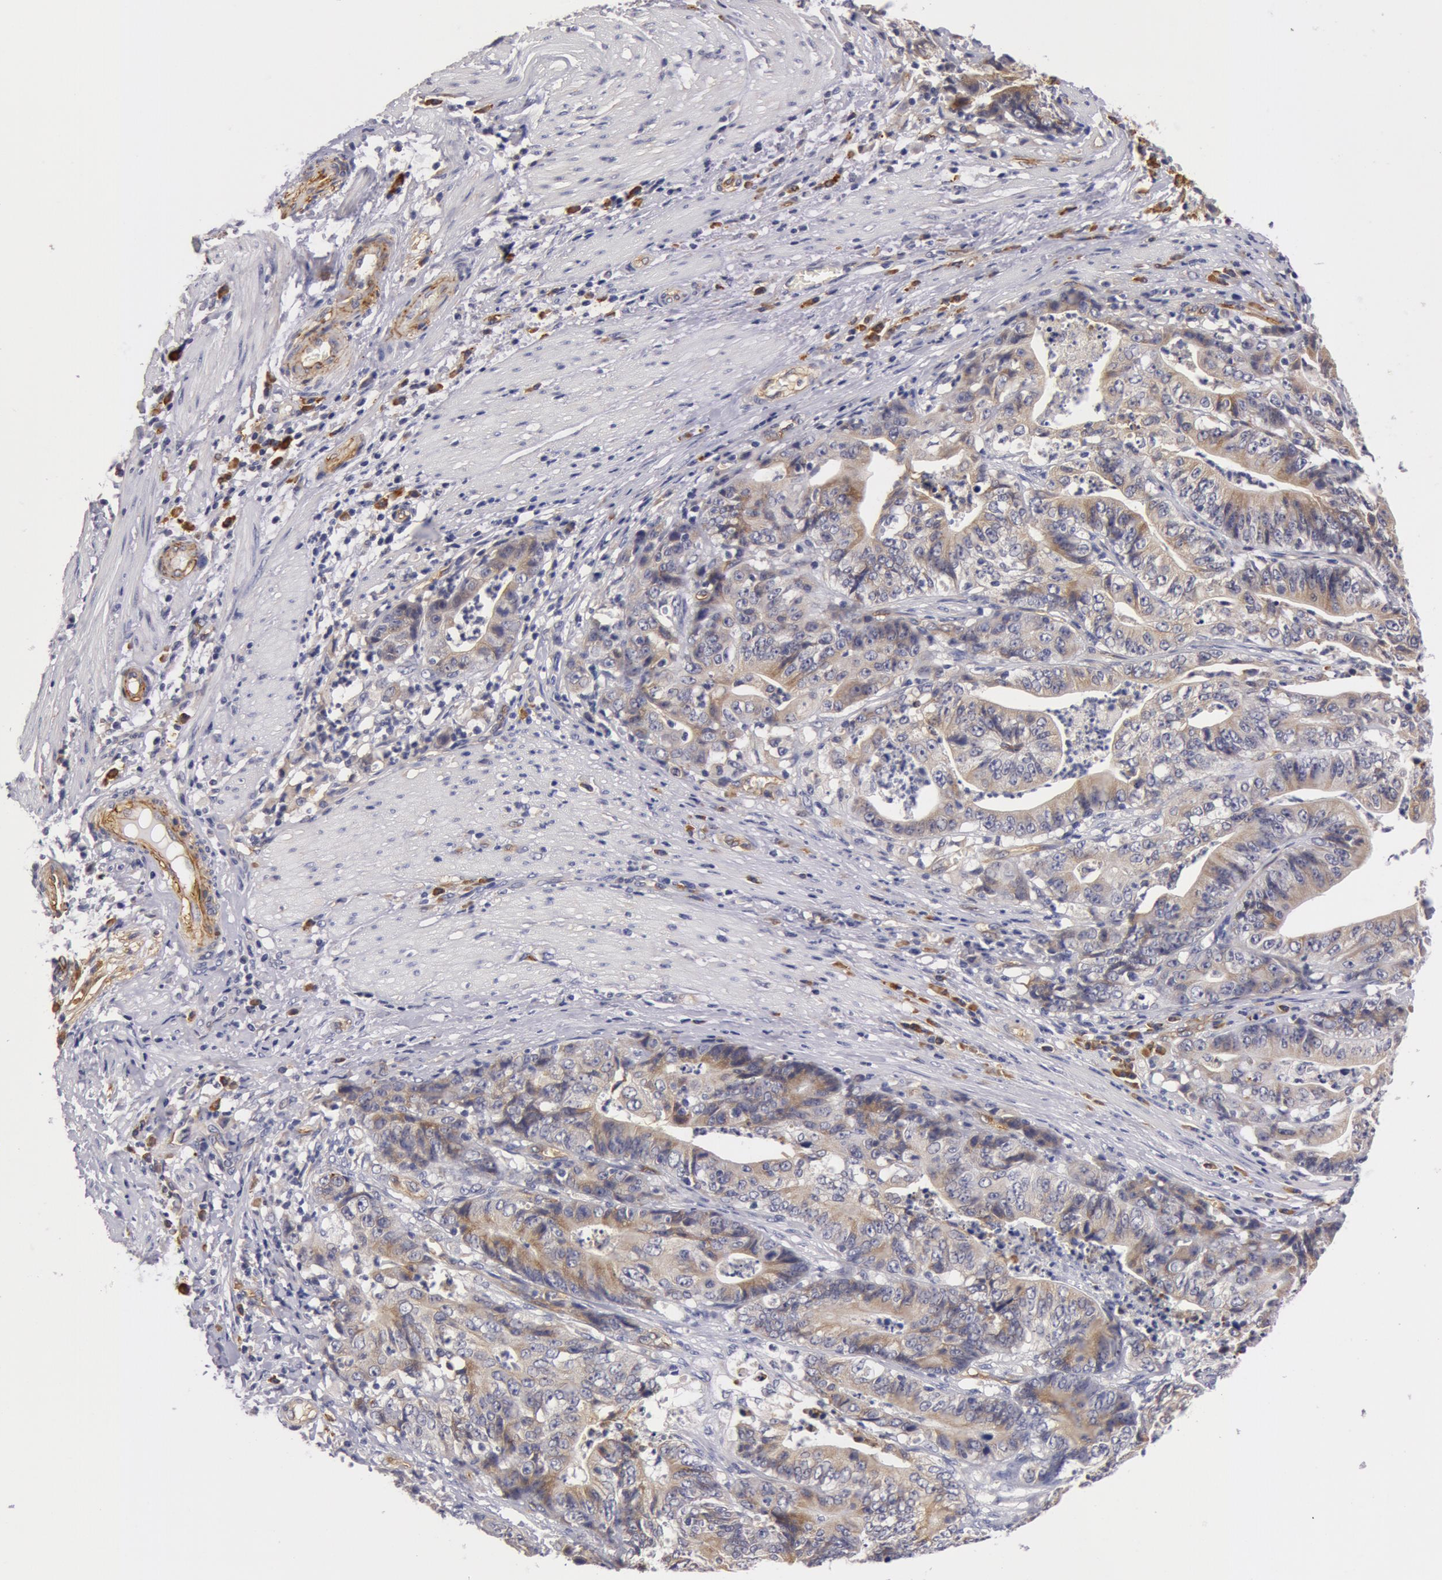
{"staining": {"intensity": "weak", "quantity": "25%-75%", "location": "cytoplasmic/membranous"}, "tissue": "stomach cancer", "cell_type": "Tumor cells", "image_type": "cancer", "snomed": [{"axis": "morphology", "description": "Adenocarcinoma, NOS"}, {"axis": "topography", "description": "Stomach, lower"}], "caption": "High-power microscopy captured an IHC image of adenocarcinoma (stomach), revealing weak cytoplasmic/membranous expression in approximately 25%-75% of tumor cells.", "gene": "IL23A", "patient": {"sex": "female", "age": 86}}